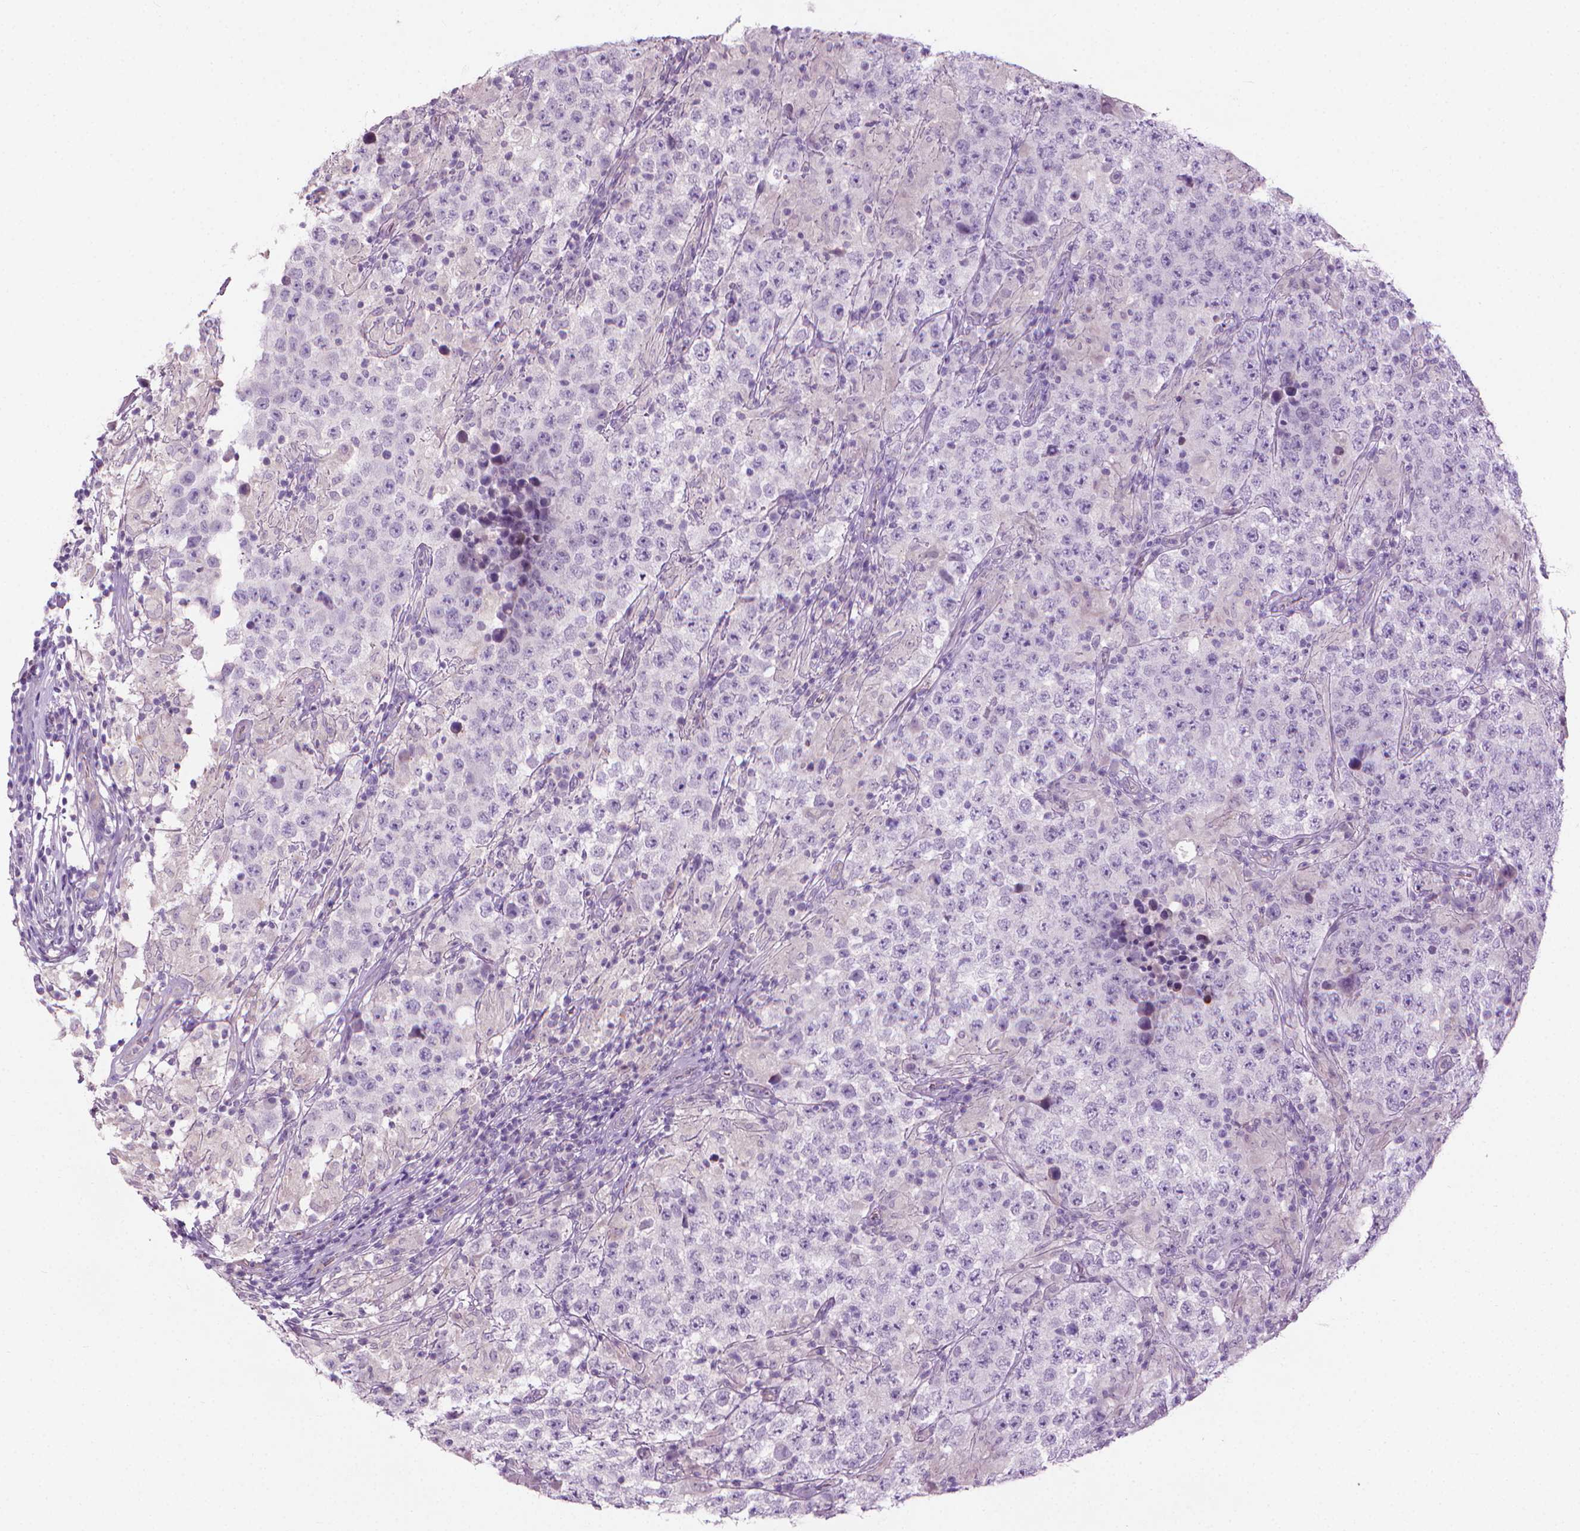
{"staining": {"intensity": "negative", "quantity": "none", "location": "none"}, "tissue": "testis cancer", "cell_type": "Tumor cells", "image_type": "cancer", "snomed": [{"axis": "morphology", "description": "Seminoma, NOS"}, {"axis": "morphology", "description": "Carcinoma, Embryonal, NOS"}, {"axis": "topography", "description": "Testis"}], "caption": "Human embryonal carcinoma (testis) stained for a protein using IHC reveals no staining in tumor cells.", "gene": "KRT73", "patient": {"sex": "male", "age": 41}}